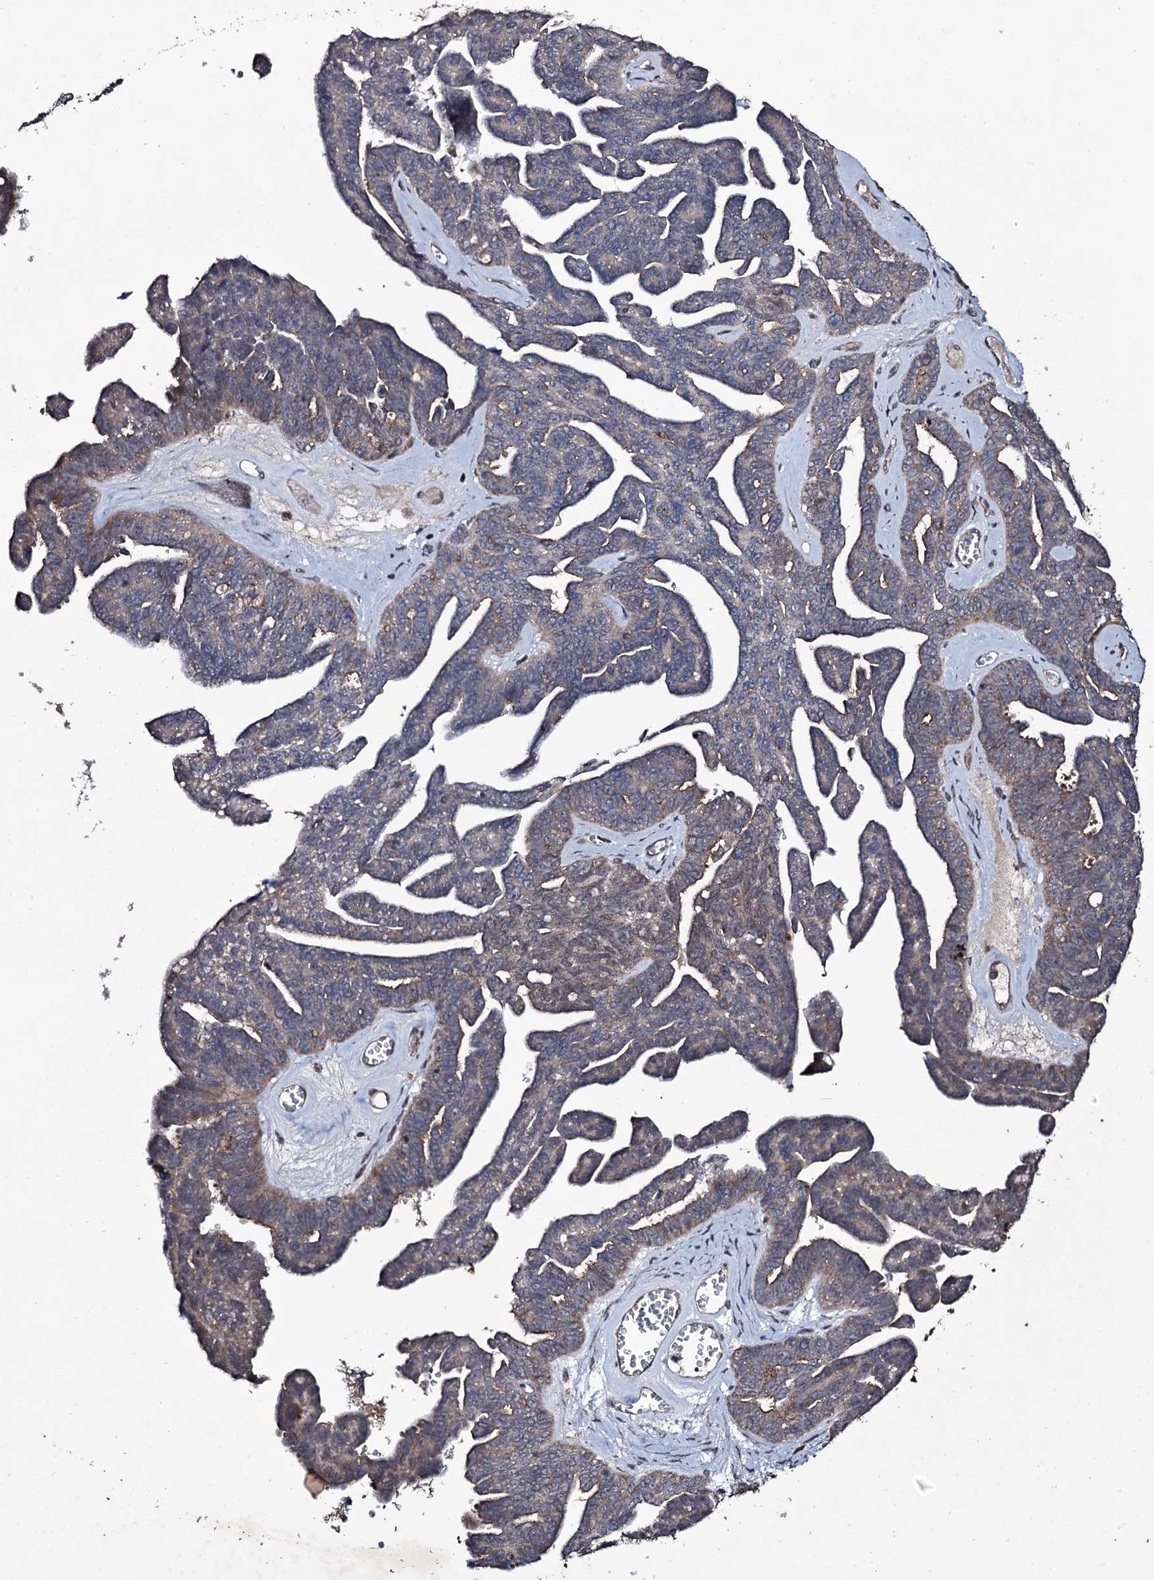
{"staining": {"intensity": "weak", "quantity": "<25%", "location": "cytoplasmic/membranous"}, "tissue": "ovarian cancer", "cell_type": "Tumor cells", "image_type": "cancer", "snomed": [{"axis": "morphology", "description": "Cystadenocarcinoma, serous, NOS"}, {"axis": "topography", "description": "Ovary"}], "caption": "A high-resolution histopathology image shows immunohistochemistry staining of ovarian cancer, which reveals no significant staining in tumor cells. Brightfield microscopy of IHC stained with DAB (brown) and hematoxylin (blue), captured at high magnification.", "gene": "MRPS31", "patient": {"sex": "female", "age": 79}}